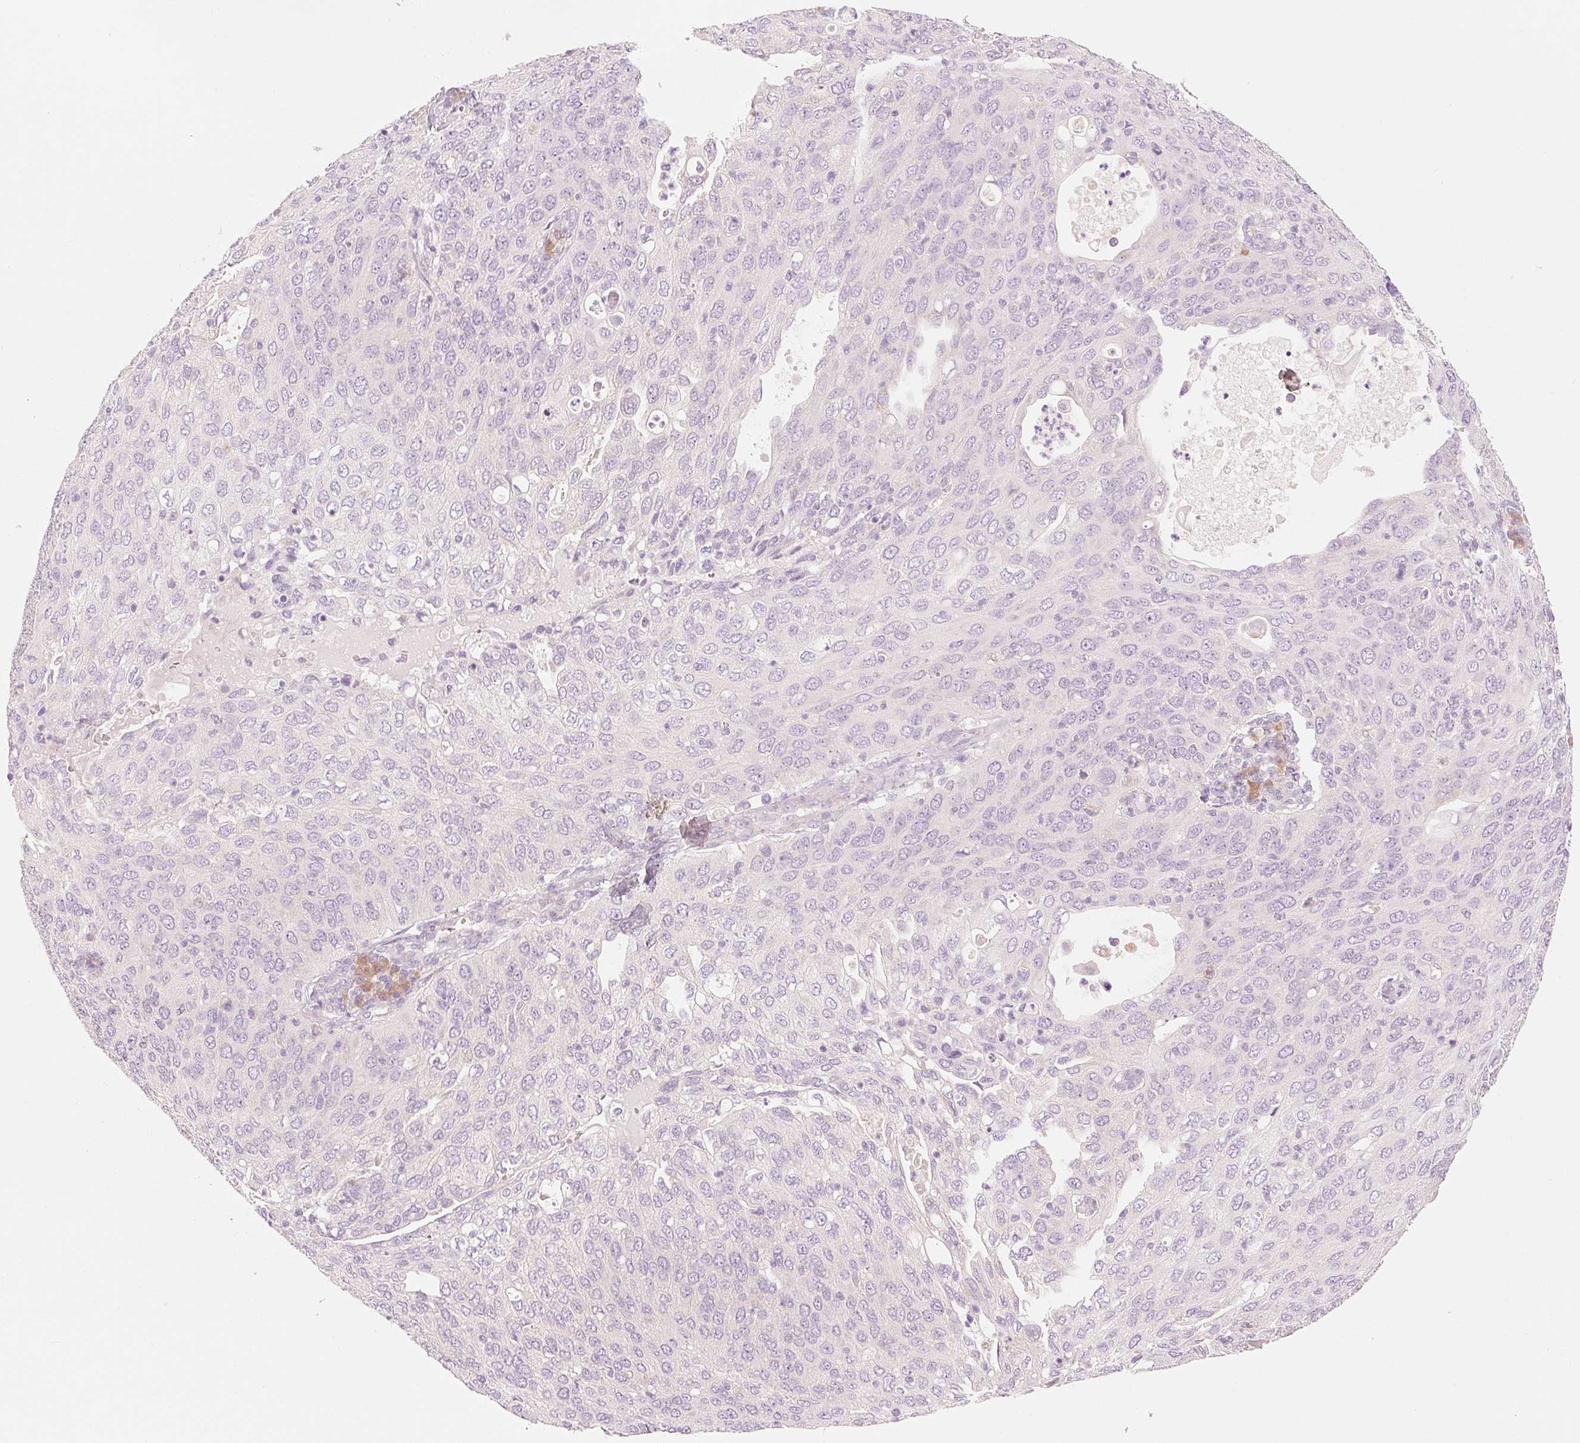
{"staining": {"intensity": "negative", "quantity": "none", "location": "none"}, "tissue": "cervical cancer", "cell_type": "Tumor cells", "image_type": "cancer", "snomed": [{"axis": "morphology", "description": "Squamous cell carcinoma, NOS"}, {"axis": "topography", "description": "Cervix"}], "caption": "Squamous cell carcinoma (cervical) was stained to show a protein in brown. There is no significant positivity in tumor cells. Nuclei are stained in blue.", "gene": "MYO1D", "patient": {"sex": "female", "age": 36}}